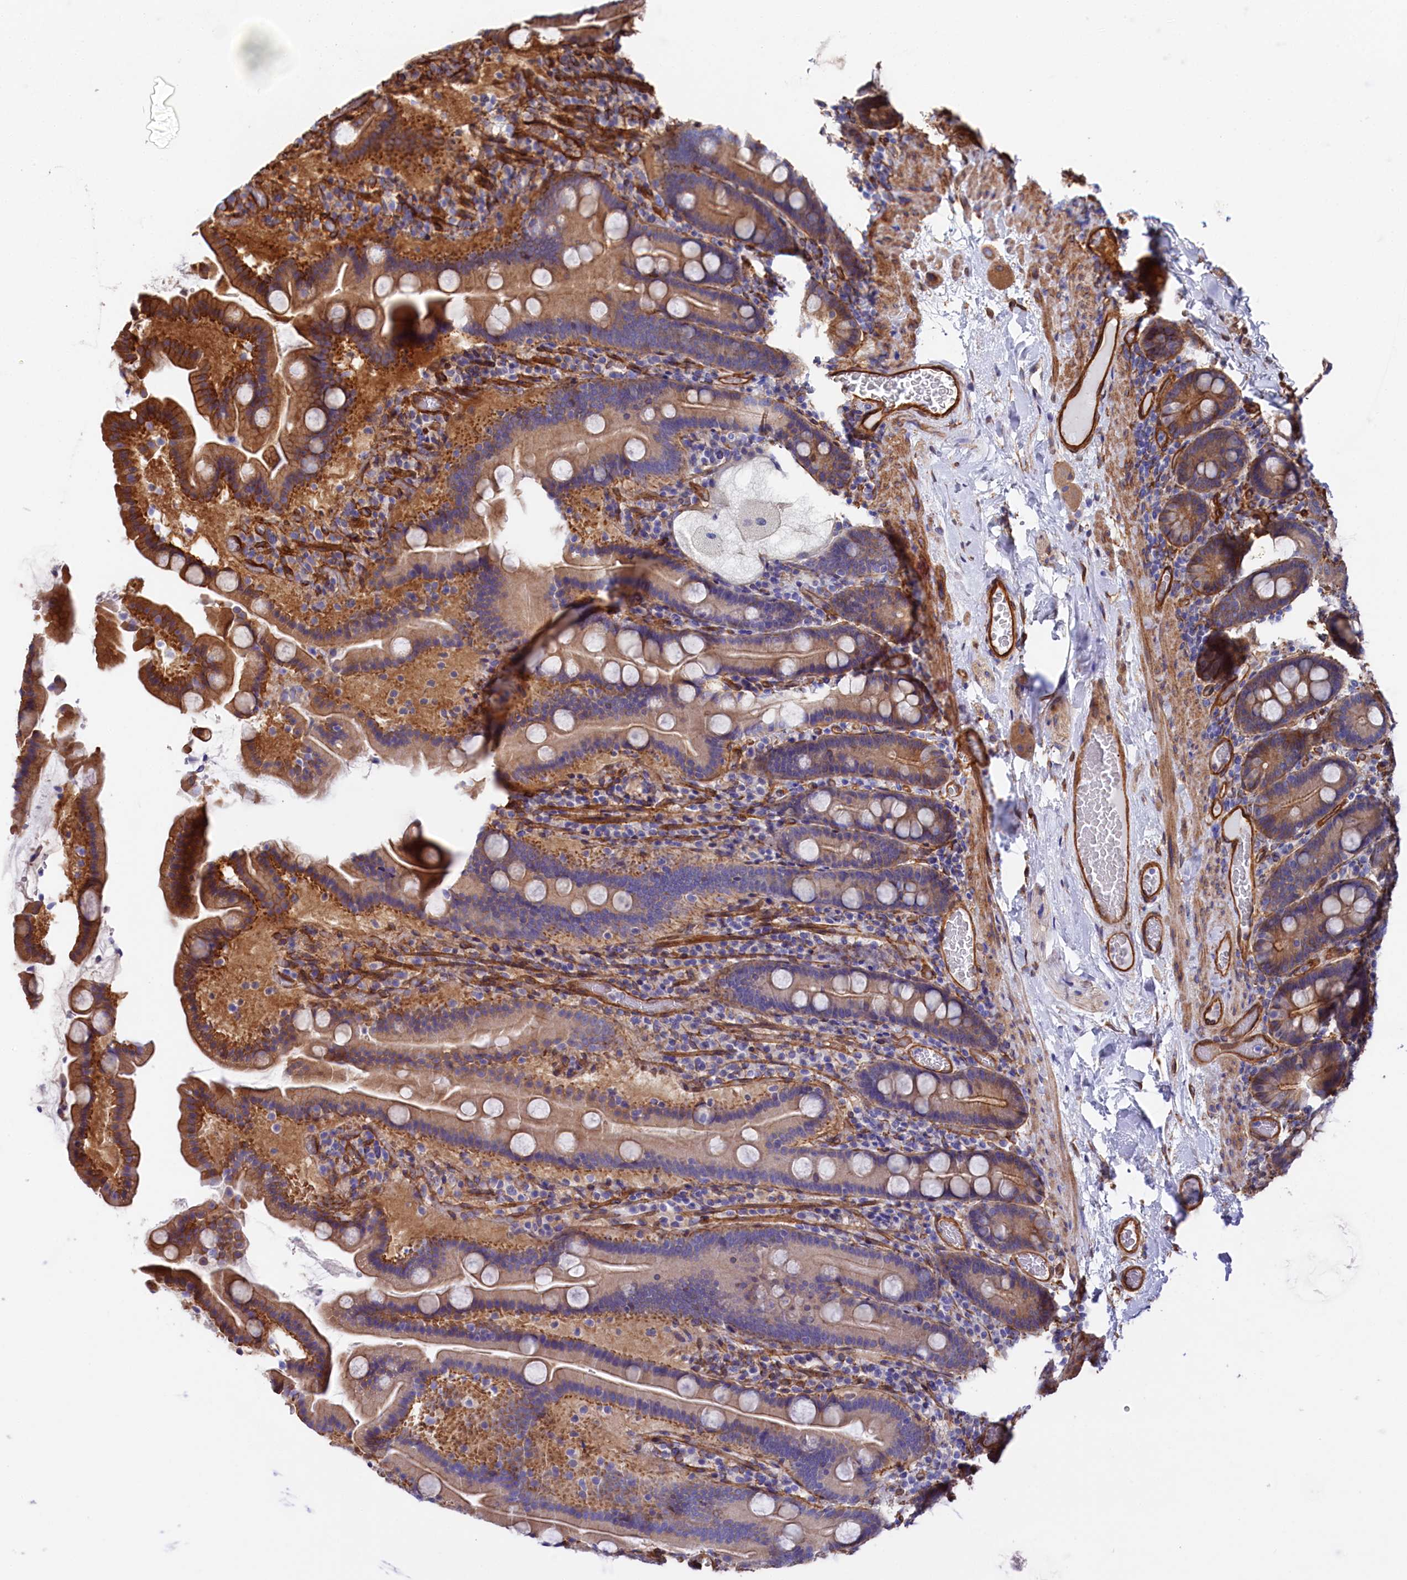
{"staining": {"intensity": "moderate", "quantity": ">75%", "location": "cytoplasmic/membranous"}, "tissue": "duodenum", "cell_type": "Glandular cells", "image_type": "normal", "snomed": [{"axis": "morphology", "description": "Normal tissue, NOS"}, {"axis": "topography", "description": "Duodenum"}], "caption": "Immunohistochemistry histopathology image of normal duodenum stained for a protein (brown), which shows medium levels of moderate cytoplasmic/membranous expression in about >75% of glandular cells.", "gene": "TNKS1BP1", "patient": {"sex": "male", "age": 55}}